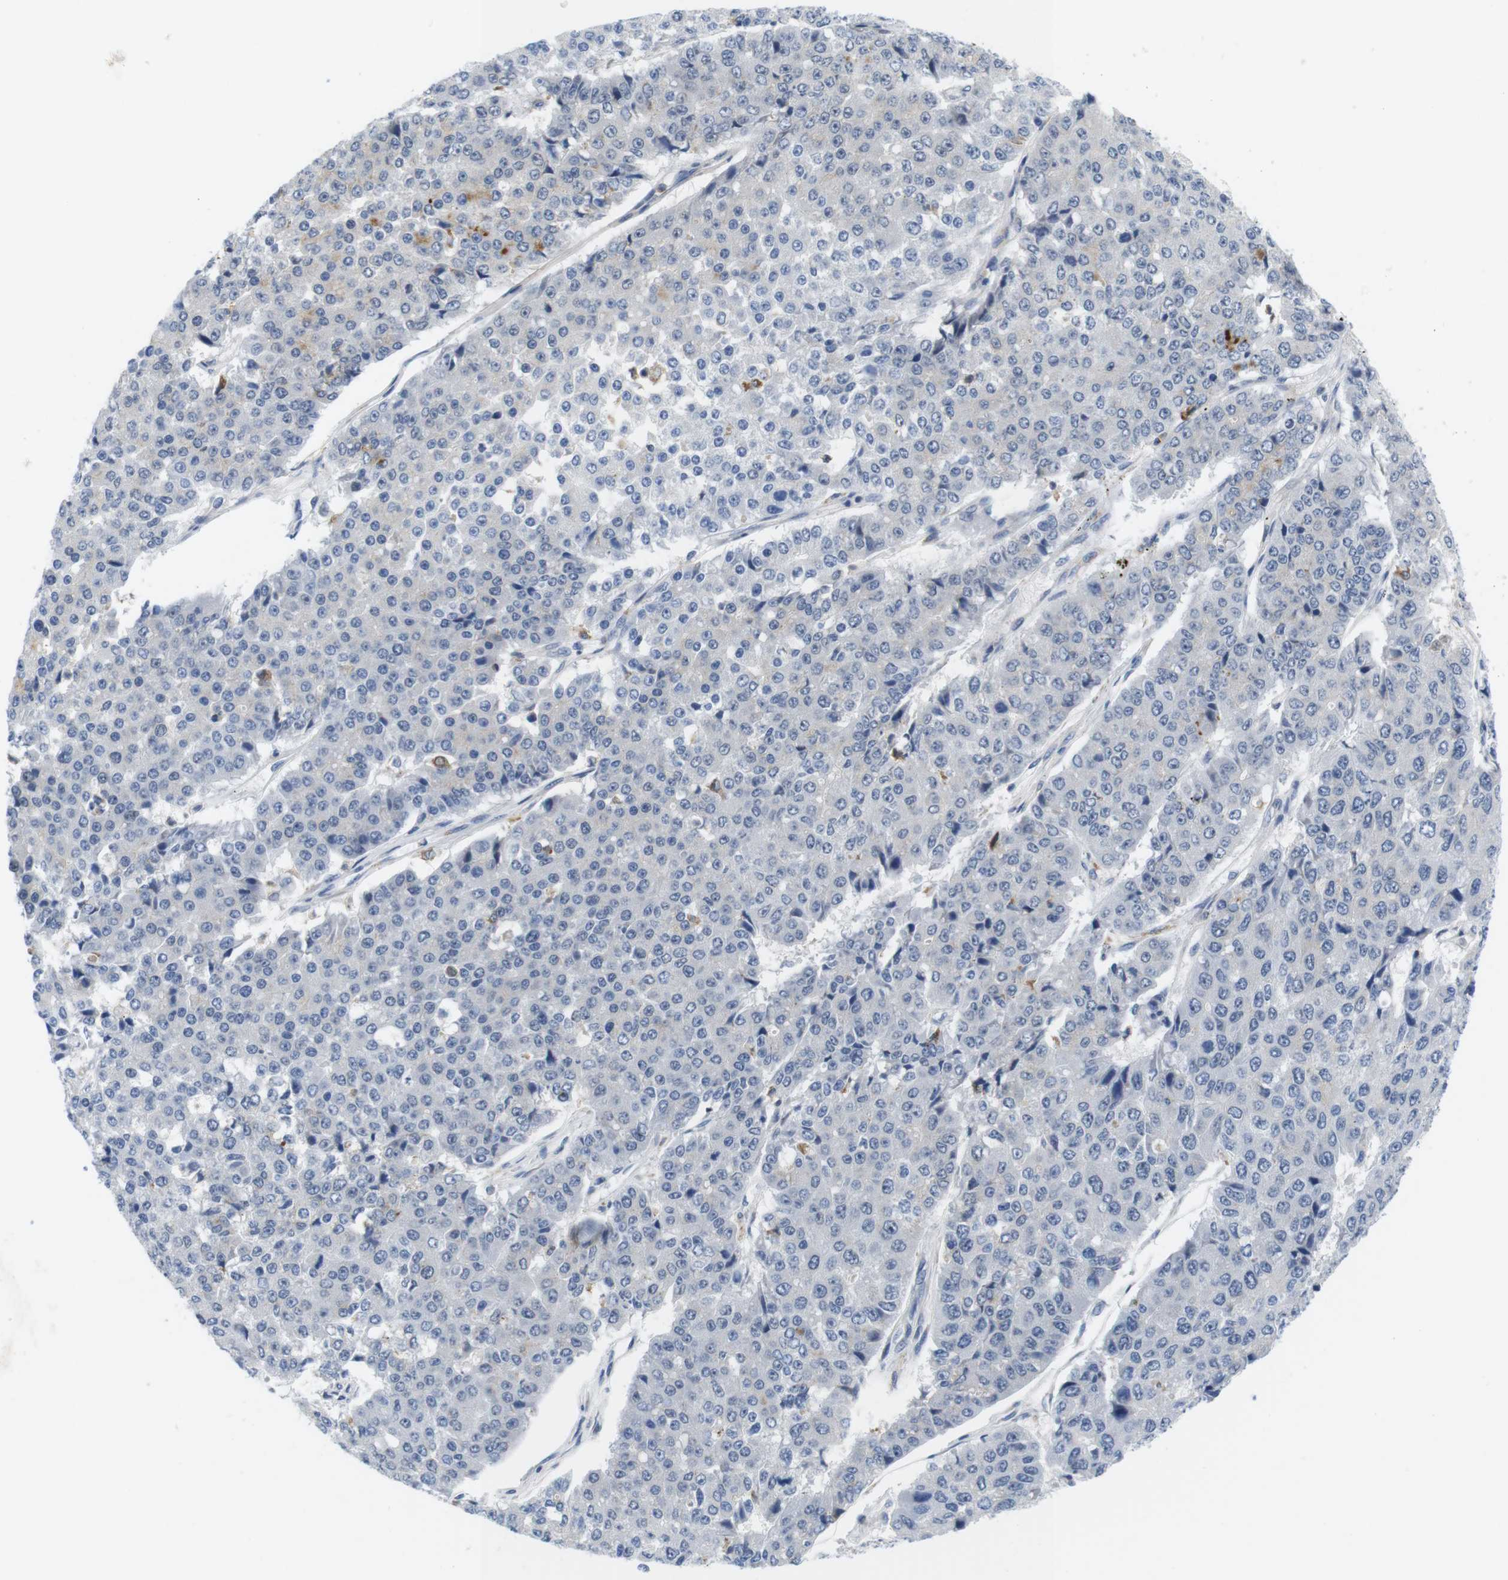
{"staining": {"intensity": "negative", "quantity": "none", "location": "none"}, "tissue": "pancreatic cancer", "cell_type": "Tumor cells", "image_type": "cancer", "snomed": [{"axis": "morphology", "description": "Adenocarcinoma, NOS"}, {"axis": "topography", "description": "Pancreas"}], "caption": "An image of human pancreatic cancer (adenocarcinoma) is negative for staining in tumor cells. (Stains: DAB (3,3'-diaminobenzidine) immunohistochemistry (IHC) with hematoxylin counter stain, Microscopy: brightfield microscopy at high magnification).", "gene": "CNGA2", "patient": {"sex": "male", "age": 50}}